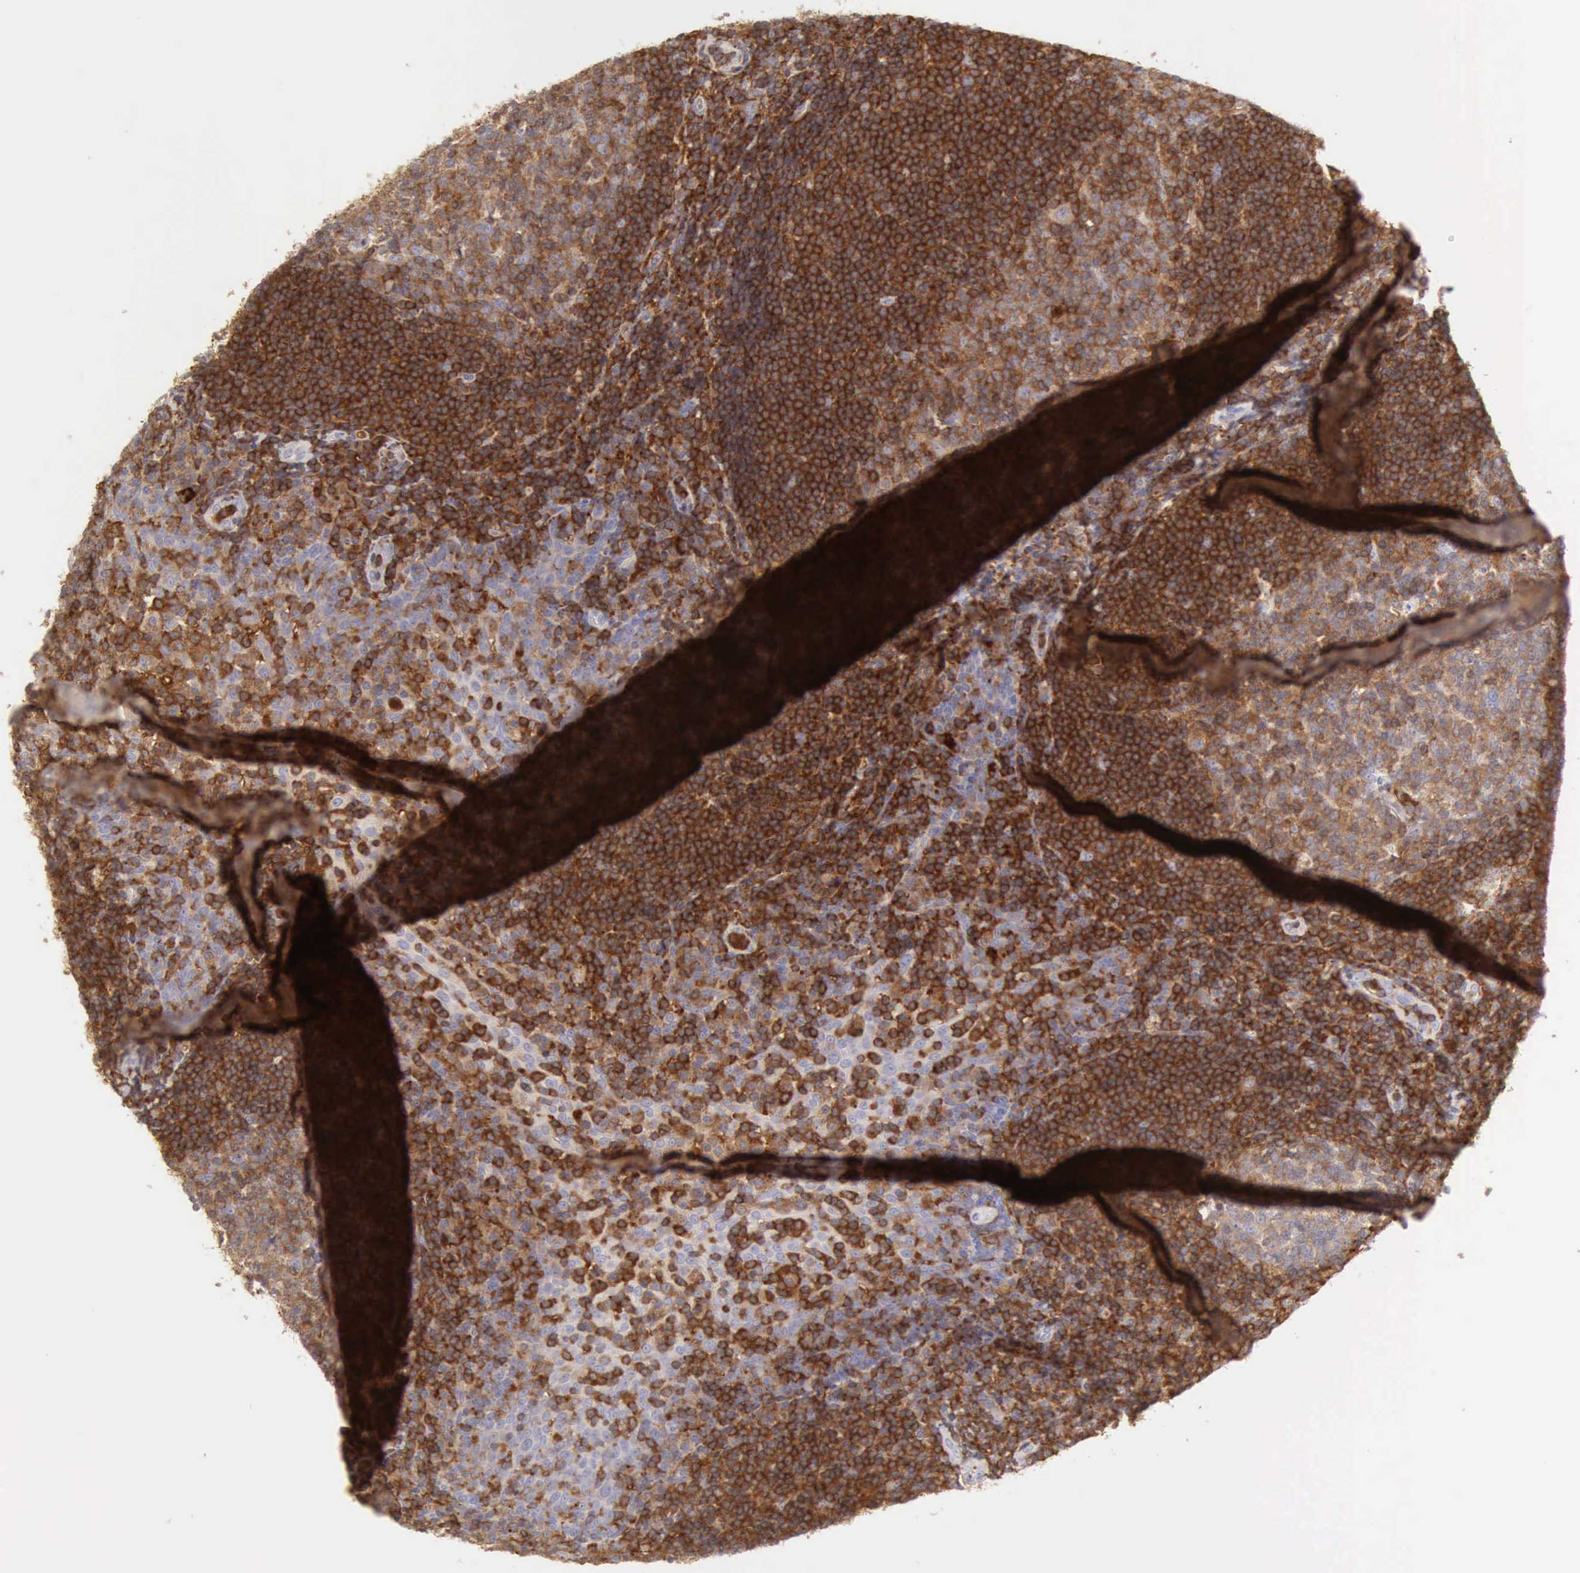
{"staining": {"intensity": "moderate", "quantity": ">75%", "location": "cytoplasmic/membranous"}, "tissue": "tonsil", "cell_type": "Germinal center cells", "image_type": "normal", "snomed": [{"axis": "morphology", "description": "Normal tissue, NOS"}, {"axis": "topography", "description": "Tonsil"}], "caption": "A brown stain highlights moderate cytoplasmic/membranous expression of a protein in germinal center cells of normal human tonsil. Ihc stains the protein of interest in brown and the nuclei are stained blue.", "gene": "ARHGAP4", "patient": {"sex": "female", "age": 40}}